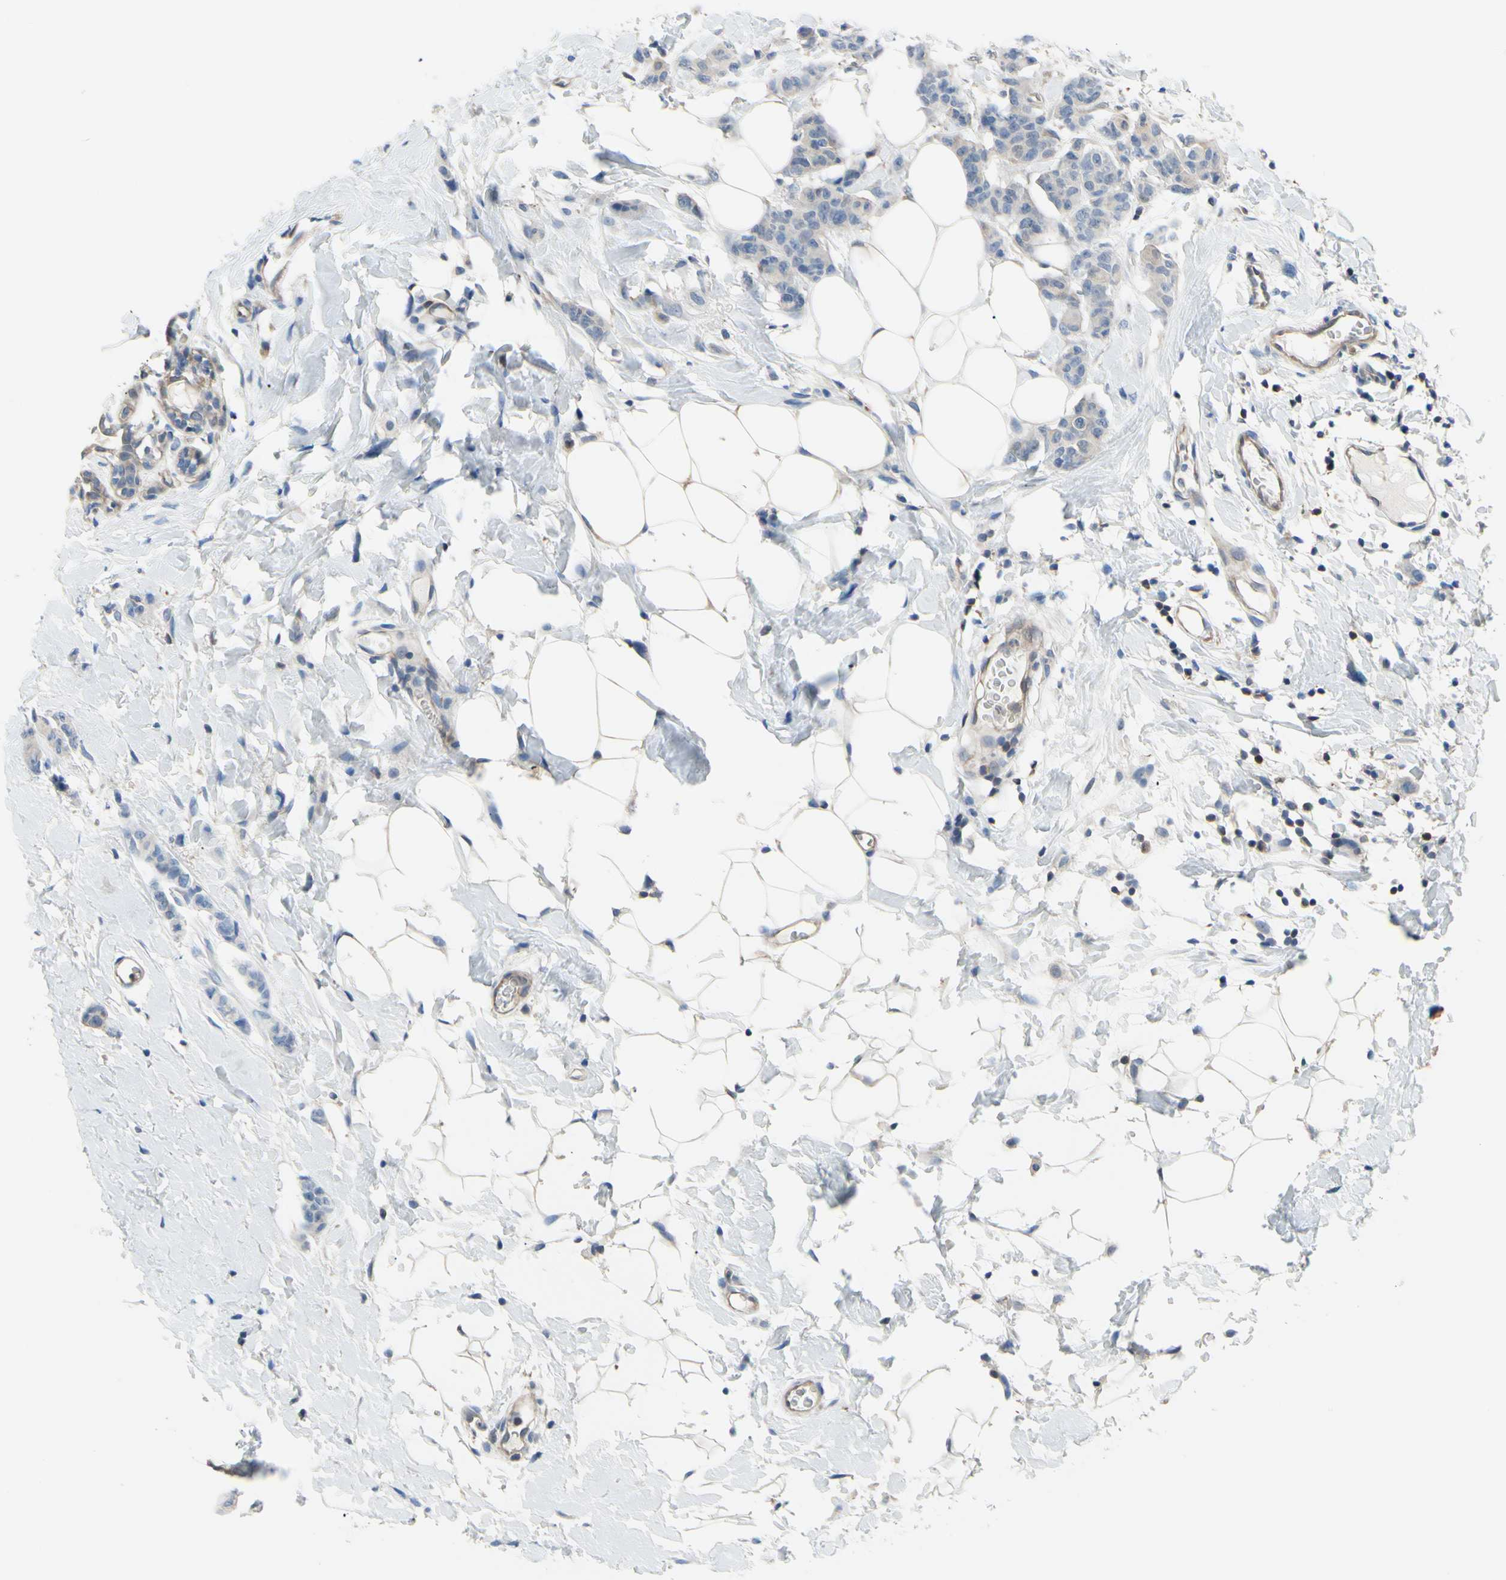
{"staining": {"intensity": "negative", "quantity": "none", "location": "none"}, "tissue": "breast cancer", "cell_type": "Tumor cells", "image_type": "cancer", "snomed": [{"axis": "morphology", "description": "Normal tissue, NOS"}, {"axis": "morphology", "description": "Duct carcinoma"}, {"axis": "topography", "description": "Breast"}], "caption": "An IHC photomicrograph of breast cancer is shown. There is no staining in tumor cells of breast cancer.", "gene": "UPK3B", "patient": {"sex": "female", "age": 40}}